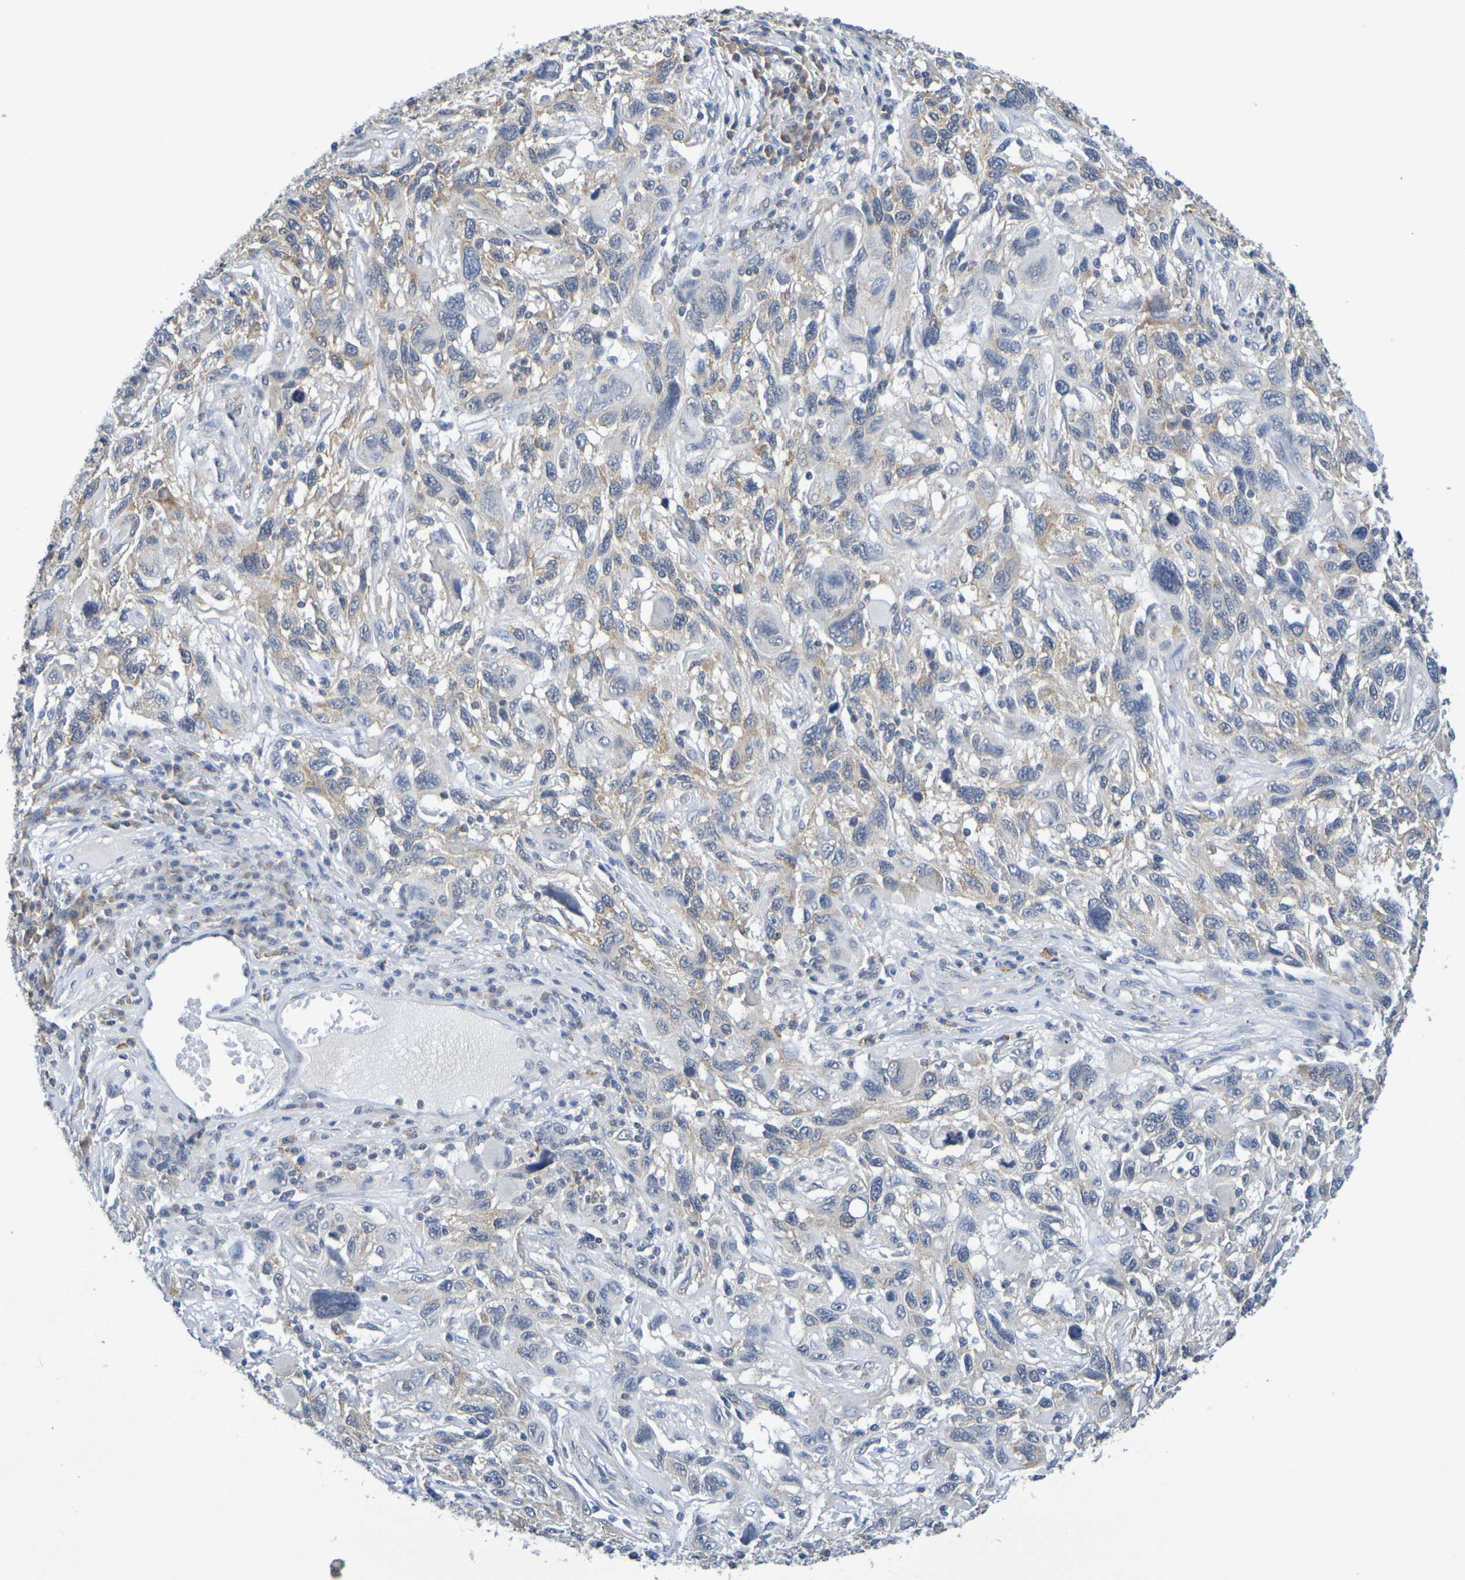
{"staining": {"intensity": "weak", "quantity": ">75%", "location": "cytoplasmic/membranous"}, "tissue": "melanoma", "cell_type": "Tumor cells", "image_type": "cancer", "snomed": [{"axis": "morphology", "description": "Malignant melanoma, NOS"}, {"axis": "topography", "description": "Skin"}], "caption": "Immunohistochemical staining of human malignant melanoma exhibits weak cytoplasmic/membranous protein positivity in approximately >75% of tumor cells. (Brightfield microscopy of DAB IHC at high magnification).", "gene": "CHRNB1", "patient": {"sex": "male", "age": 53}}